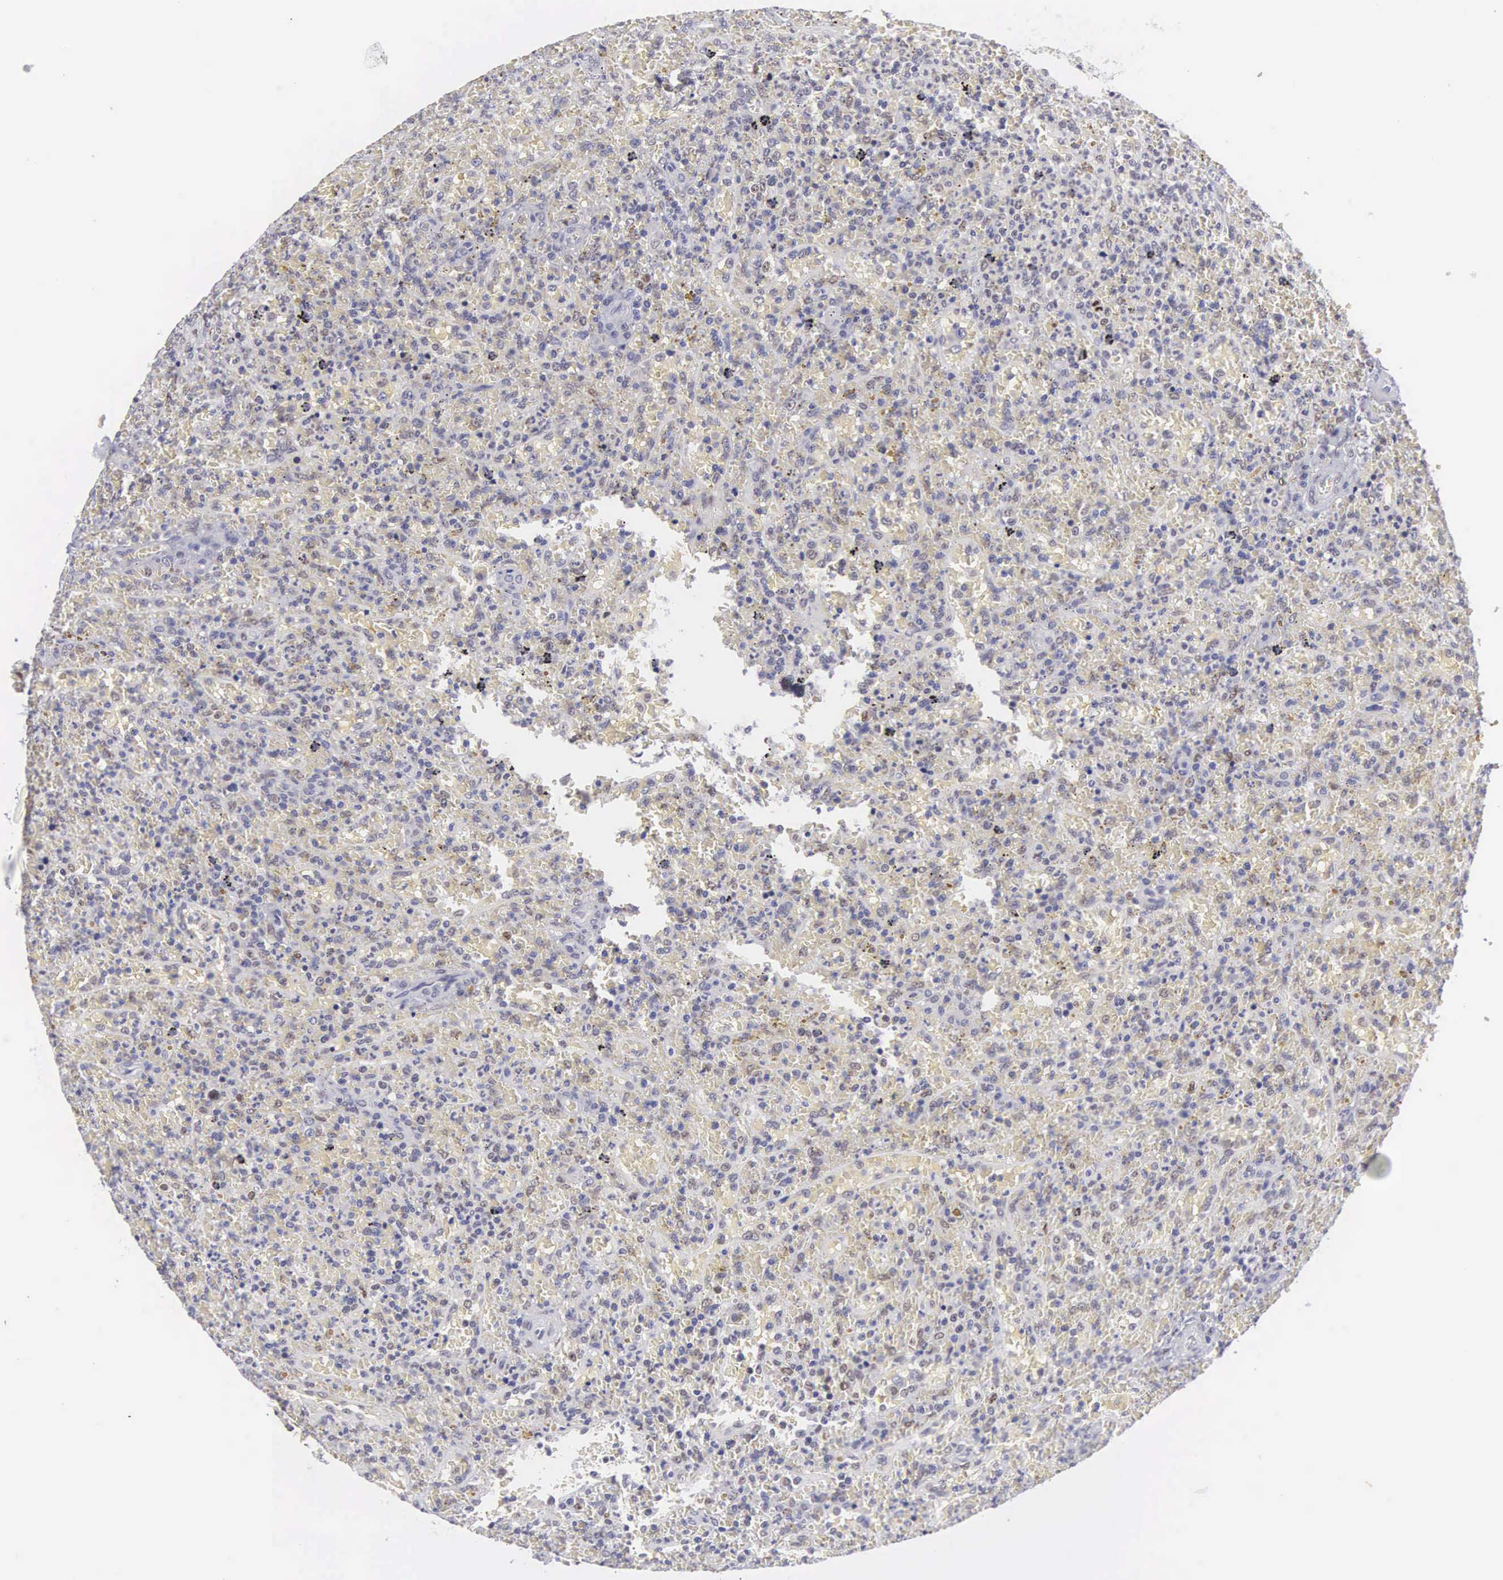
{"staining": {"intensity": "moderate", "quantity": "<25%", "location": "cytoplasmic/membranous,nuclear"}, "tissue": "lymphoma", "cell_type": "Tumor cells", "image_type": "cancer", "snomed": [{"axis": "morphology", "description": "Malignant lymphoma, non-Hodgkin's type, High grade"}, {"axis": "topography", "description": "Spleen"}, {"axis": "topography", "description": "Lymph node"}], "caption": "Brown immunohistochemical staining in human lymphoma shows moderate cytoplasmic/membranous and nuclear expression in about <25% of tumor cells. (DAB (3,3'-diaminobenzidine) = brown stain, brightfield microscopy at high magnification).", "gene": "ETV6", "patient": {"sex": "female", "age": 70}}